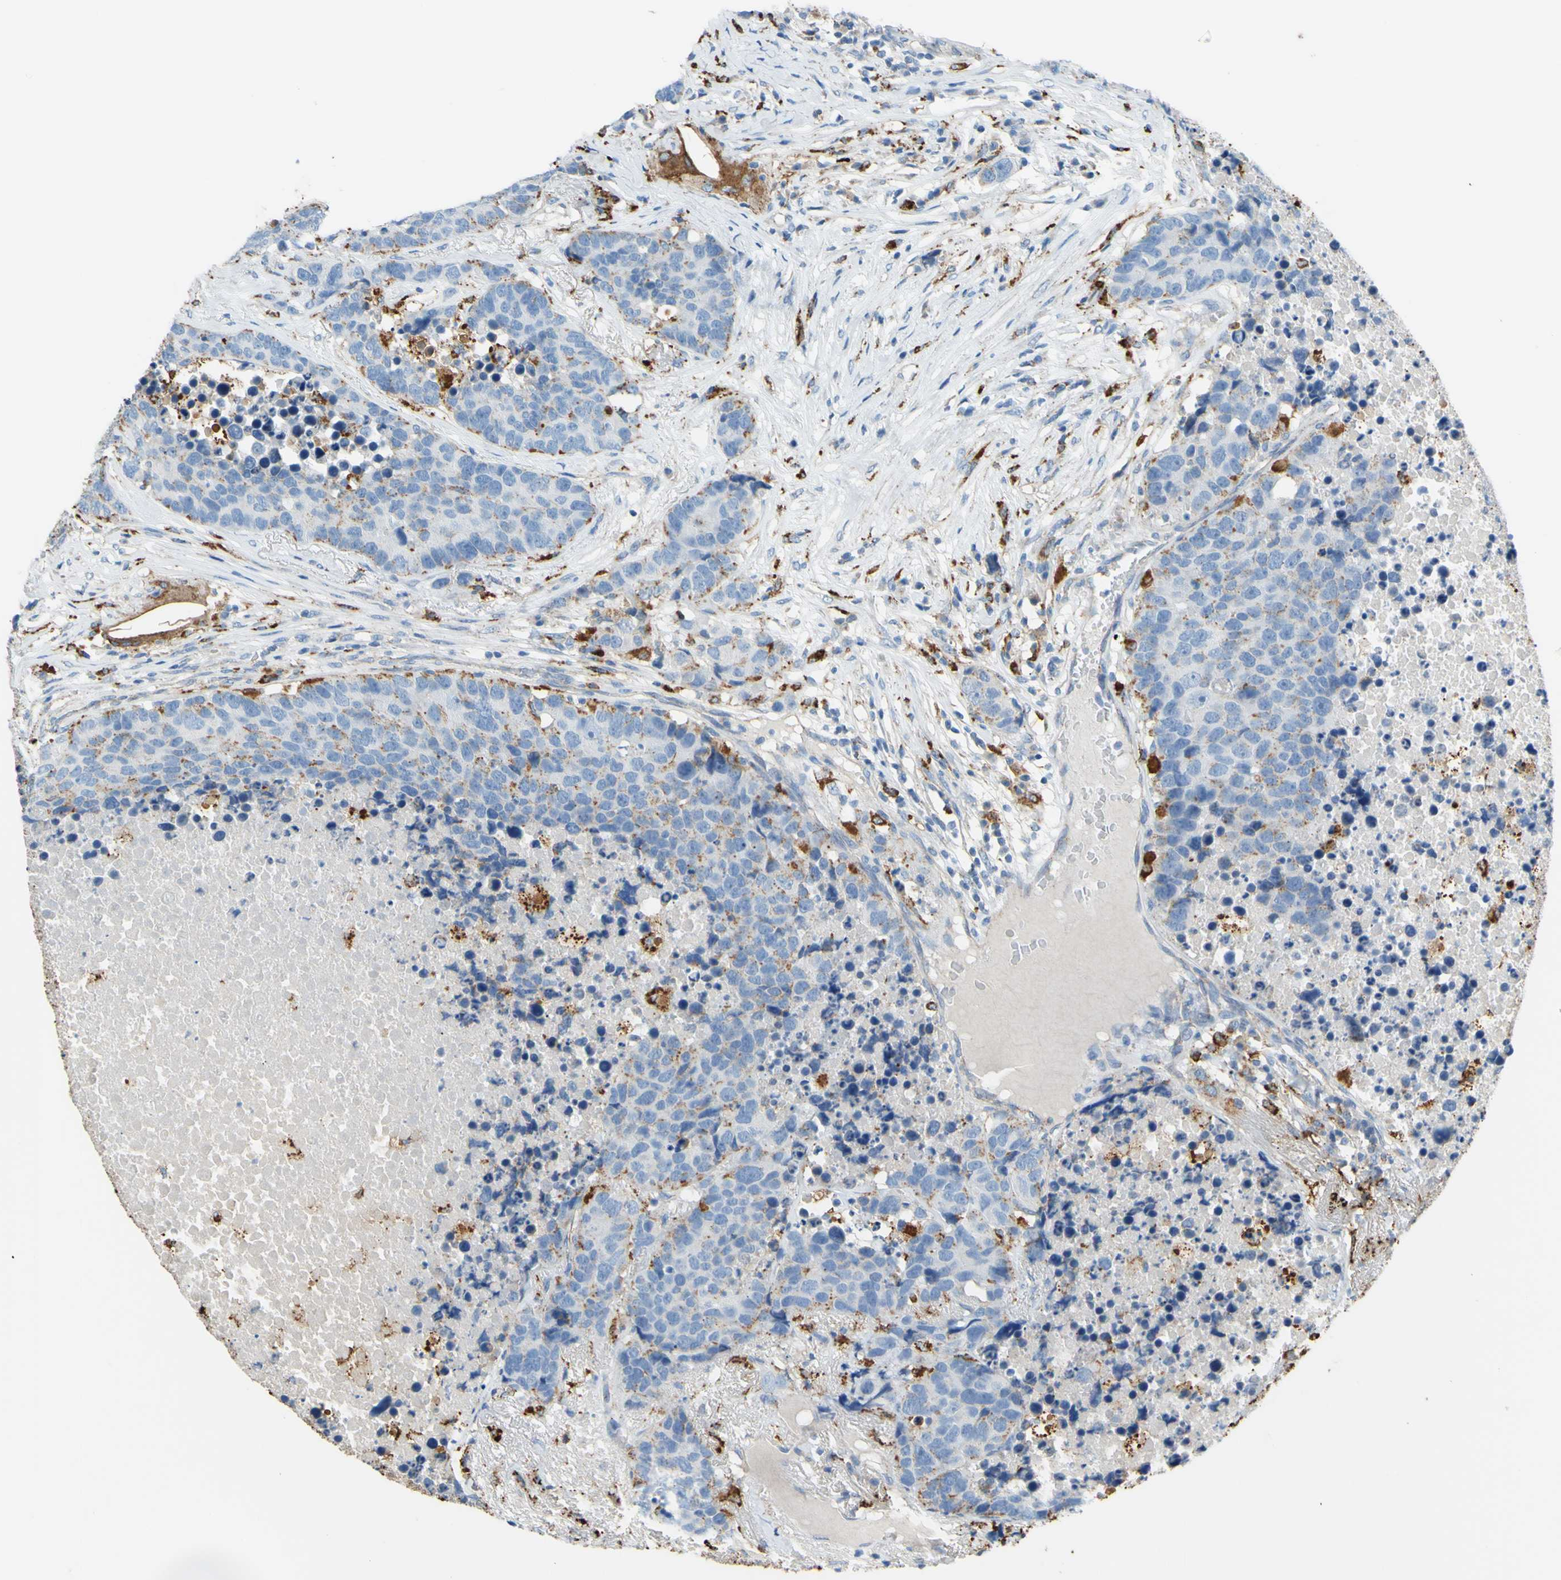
{"staining": {"intensity": "negative", "quantity": "none", "location": "none"}, "tissue": "carcinoid", "cell_type": "Tumor cells", "image_type": "cancer", "snomed": [{"axis": "morphology", "description": "Carcinoid, malignant, NOS"}, {"axis": "topography", "description": "Lung"}], "caption": "IHC micrograph of human carcinoid (malignant) stained for a protein (brown), which reveals no staining in tumor cells. (DAB IHC visualized using brightfield microscopy, high magnification).", "gene": "CTSD", "patient": {"sex": "male", "age": 60}}